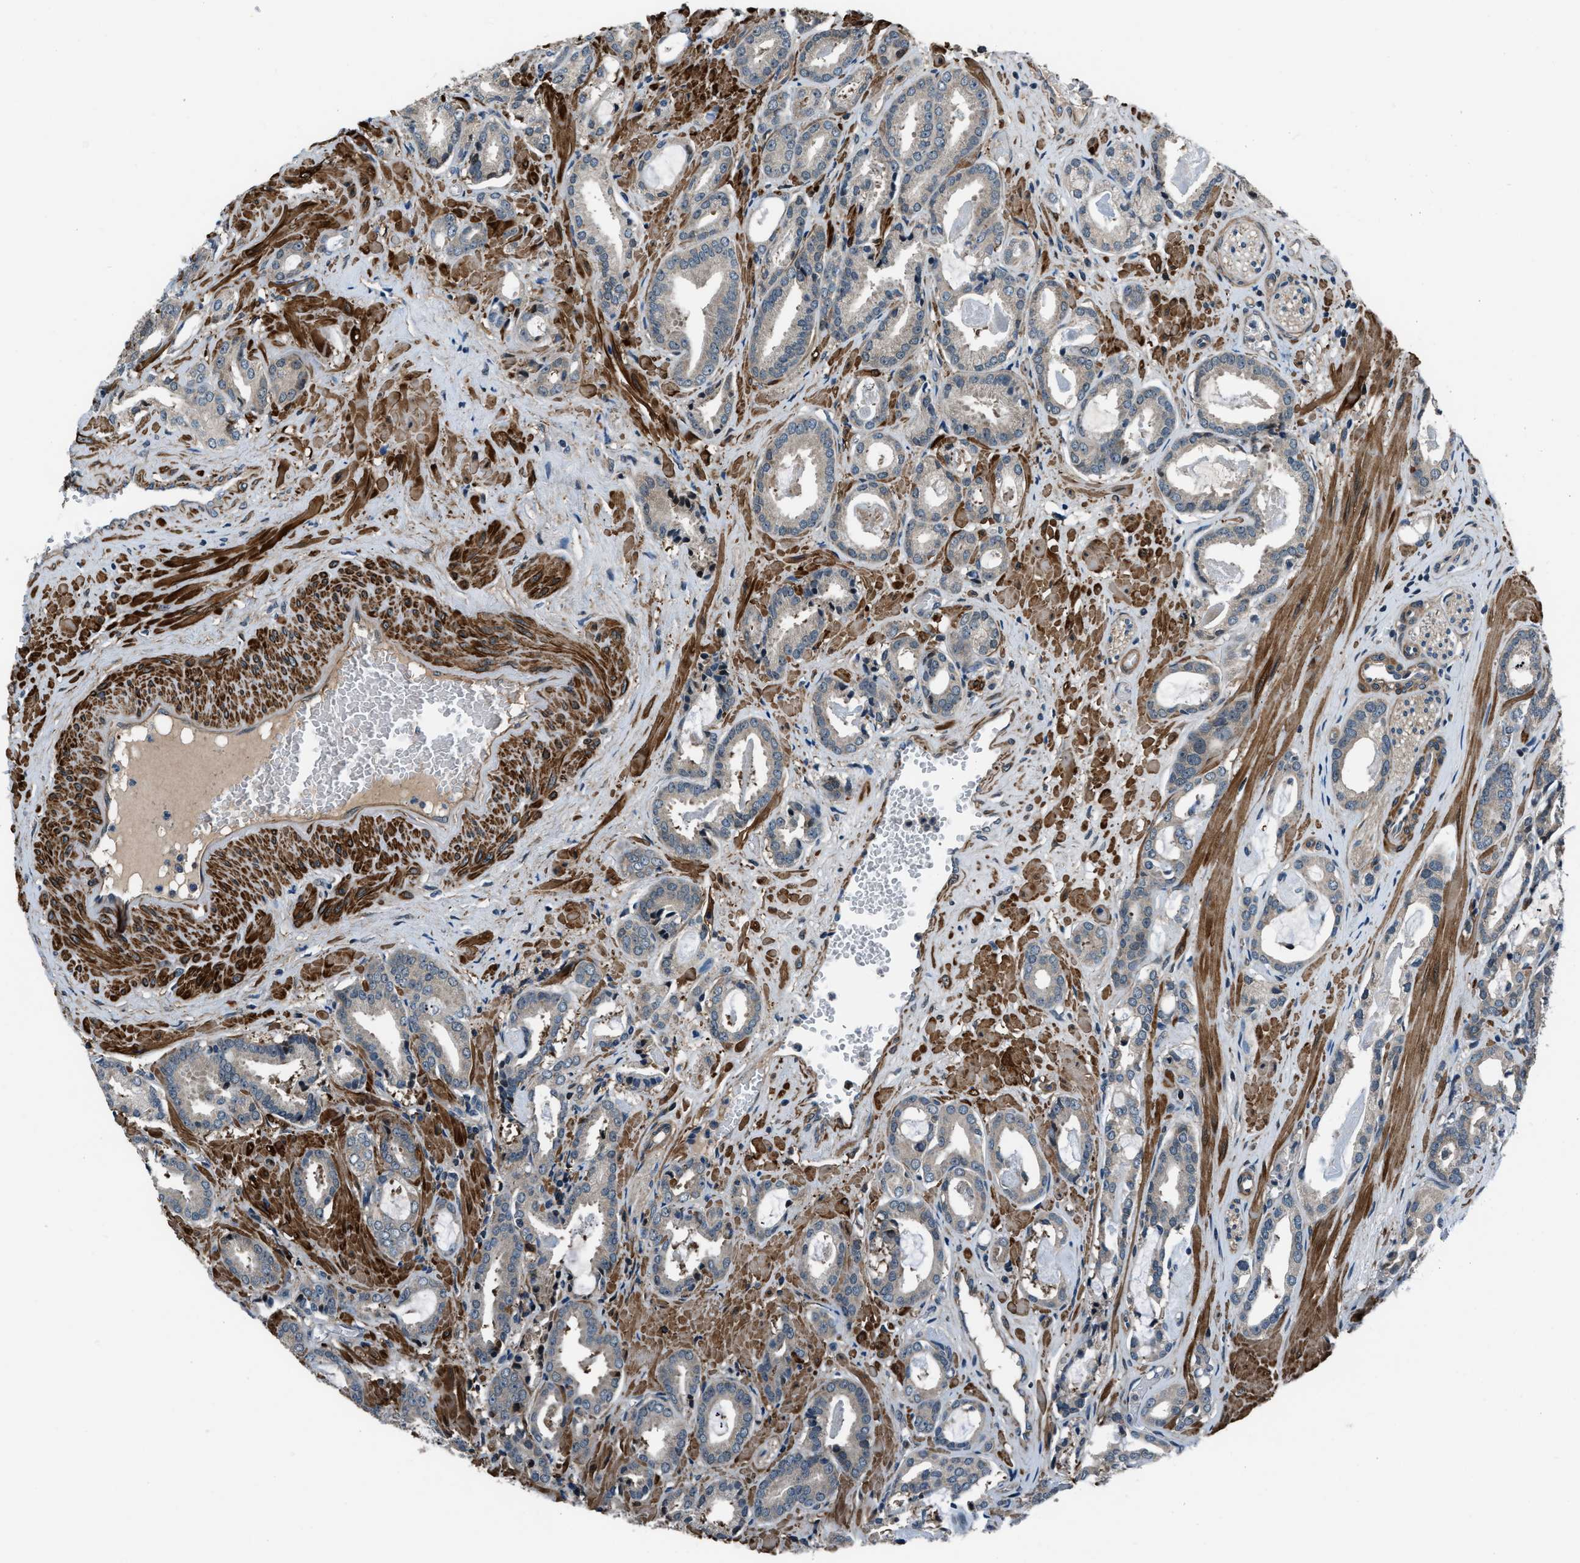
{"staining": {"intensity": "weak", "quantity": ">75%", "location": "cytoplasmic/membranous"}, "tissue": "prostate cancer", "cell_type": "Tumor cells", "image_type": "cancer", "snomed": [{"axis": "morphology", "description": "Adenocarcinoma, Low grade"}, {"axis": "topography", "description": "Prostate"}], "caption": "Low-grade adenocarcinoma (prostate) stained for a protein (brown) exhibits weak cytoplasmic/membranous positive positivity in approximately >75% of tumor cells.", "gene": "NUDCD3", "patient": {"sex": "male", "age": 53}}